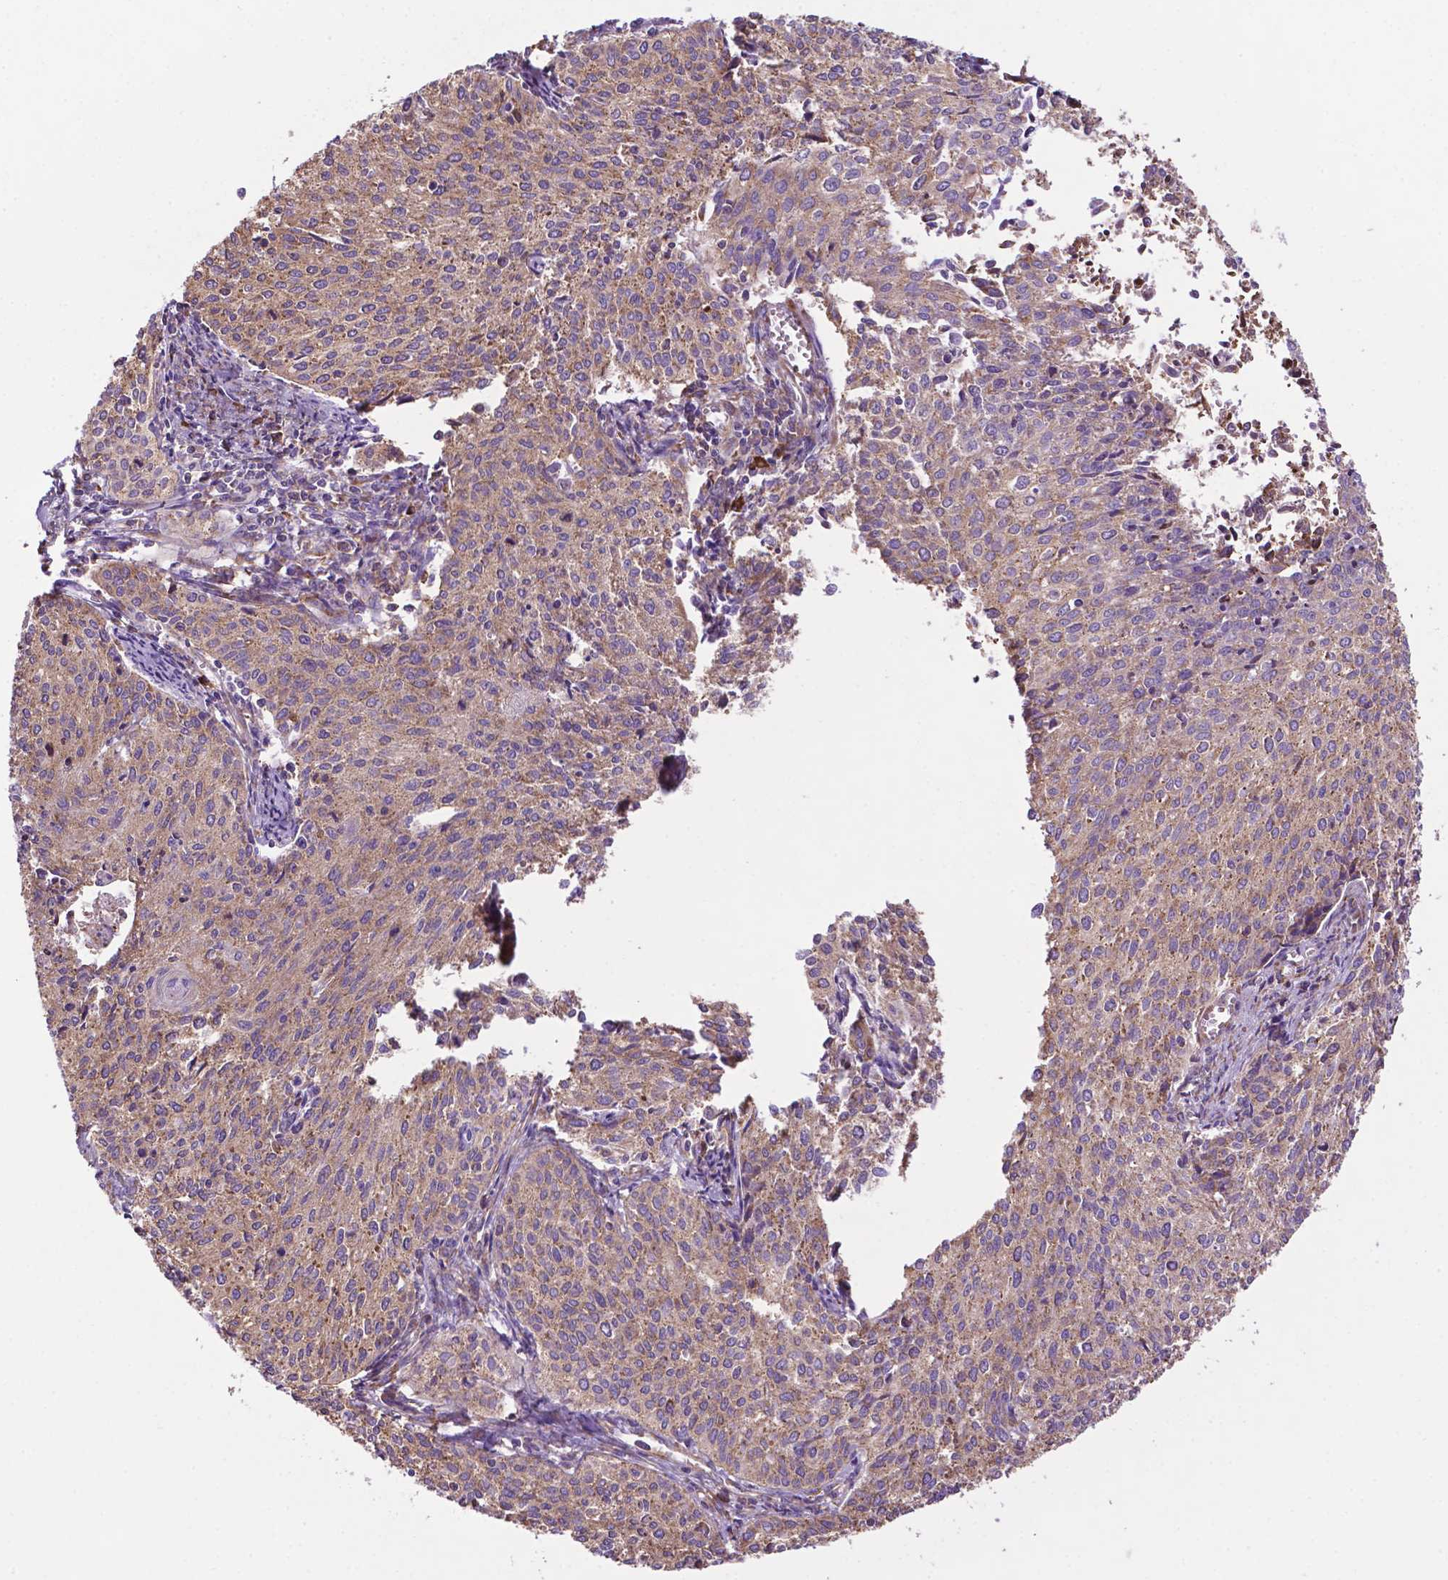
{"staining": {"intensity": "moderate", "quantity": "25%-75%", "location": "cytoplasmic/membranous"}, "tissue": "cervical cancer", "cell_type": "Tumor cells", "image_type": "cancer", "snomed": [{"axis": "morphology", "description": "Squamous cell carcinoma, NOS"}, {"axis": "topography", "description": "Cervix"}], "caption": "A micrograph of human cervical cancer (squamous cell carcinoma) stained for a protein displays moderate cytoplasmic/membranous brown staining in tumor cells.", "gene": "RPL29", "patient": {"sex": "female", "age": 38}}